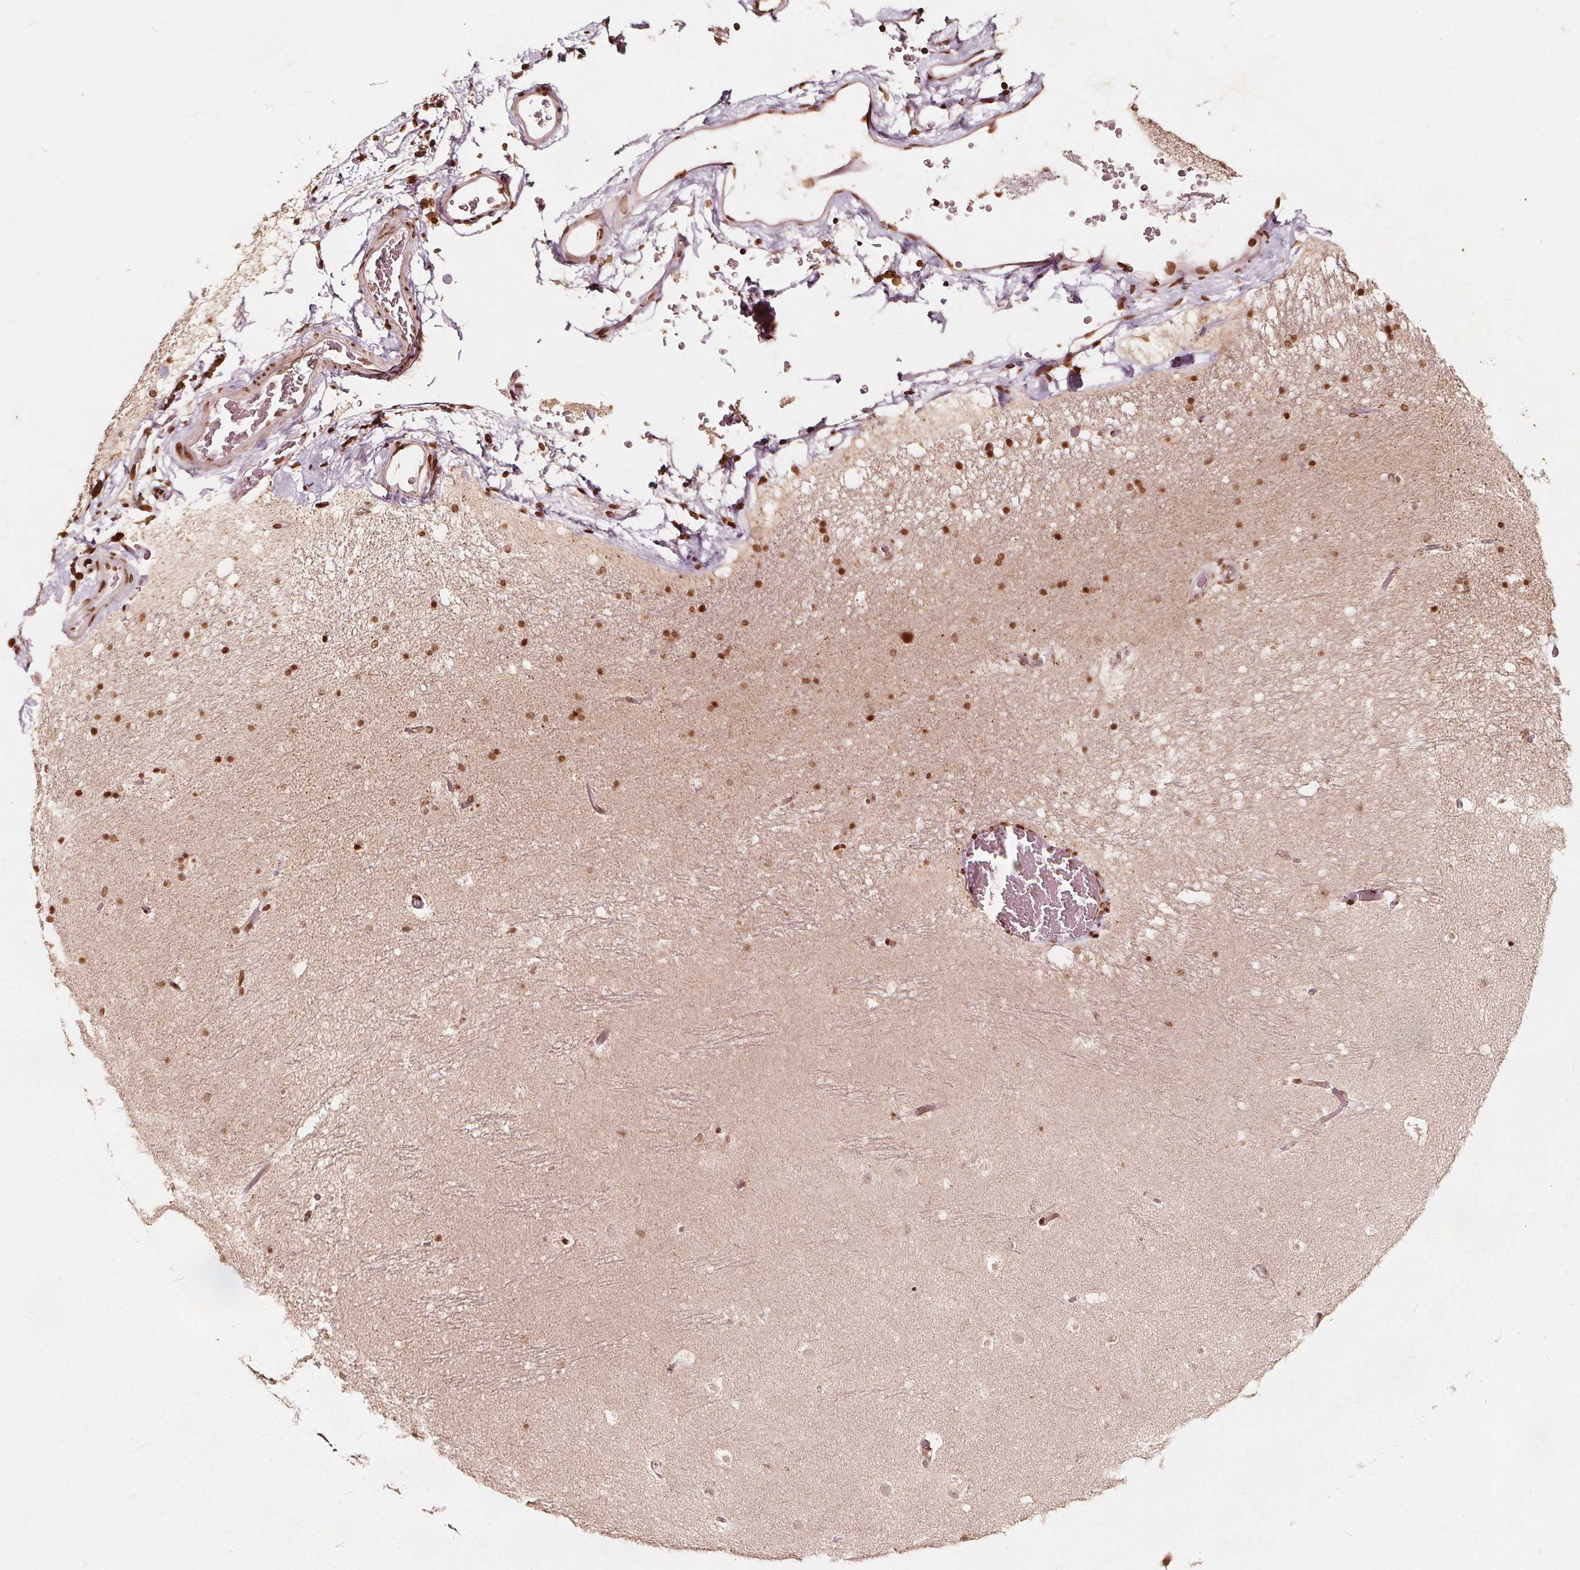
{"staining": {"intensity": "strong", "quantity": ">75%", "location": "nuclear"}, "tissue": "hippocampus", "cell_type": "Glial cells", "image_type": "normal", "snomed": [{"axis": "morphology", "description": "Normal tissue, NOS"}, {"axis": "topography", "description": "Hippocampus"}], "caption": "Glial cells demonstrate high levels of strong nuclear staining in about >75% of cells in benign hippocampus.", "gene": "H3C14", "patient": {"sex": "male", "age": 26}}